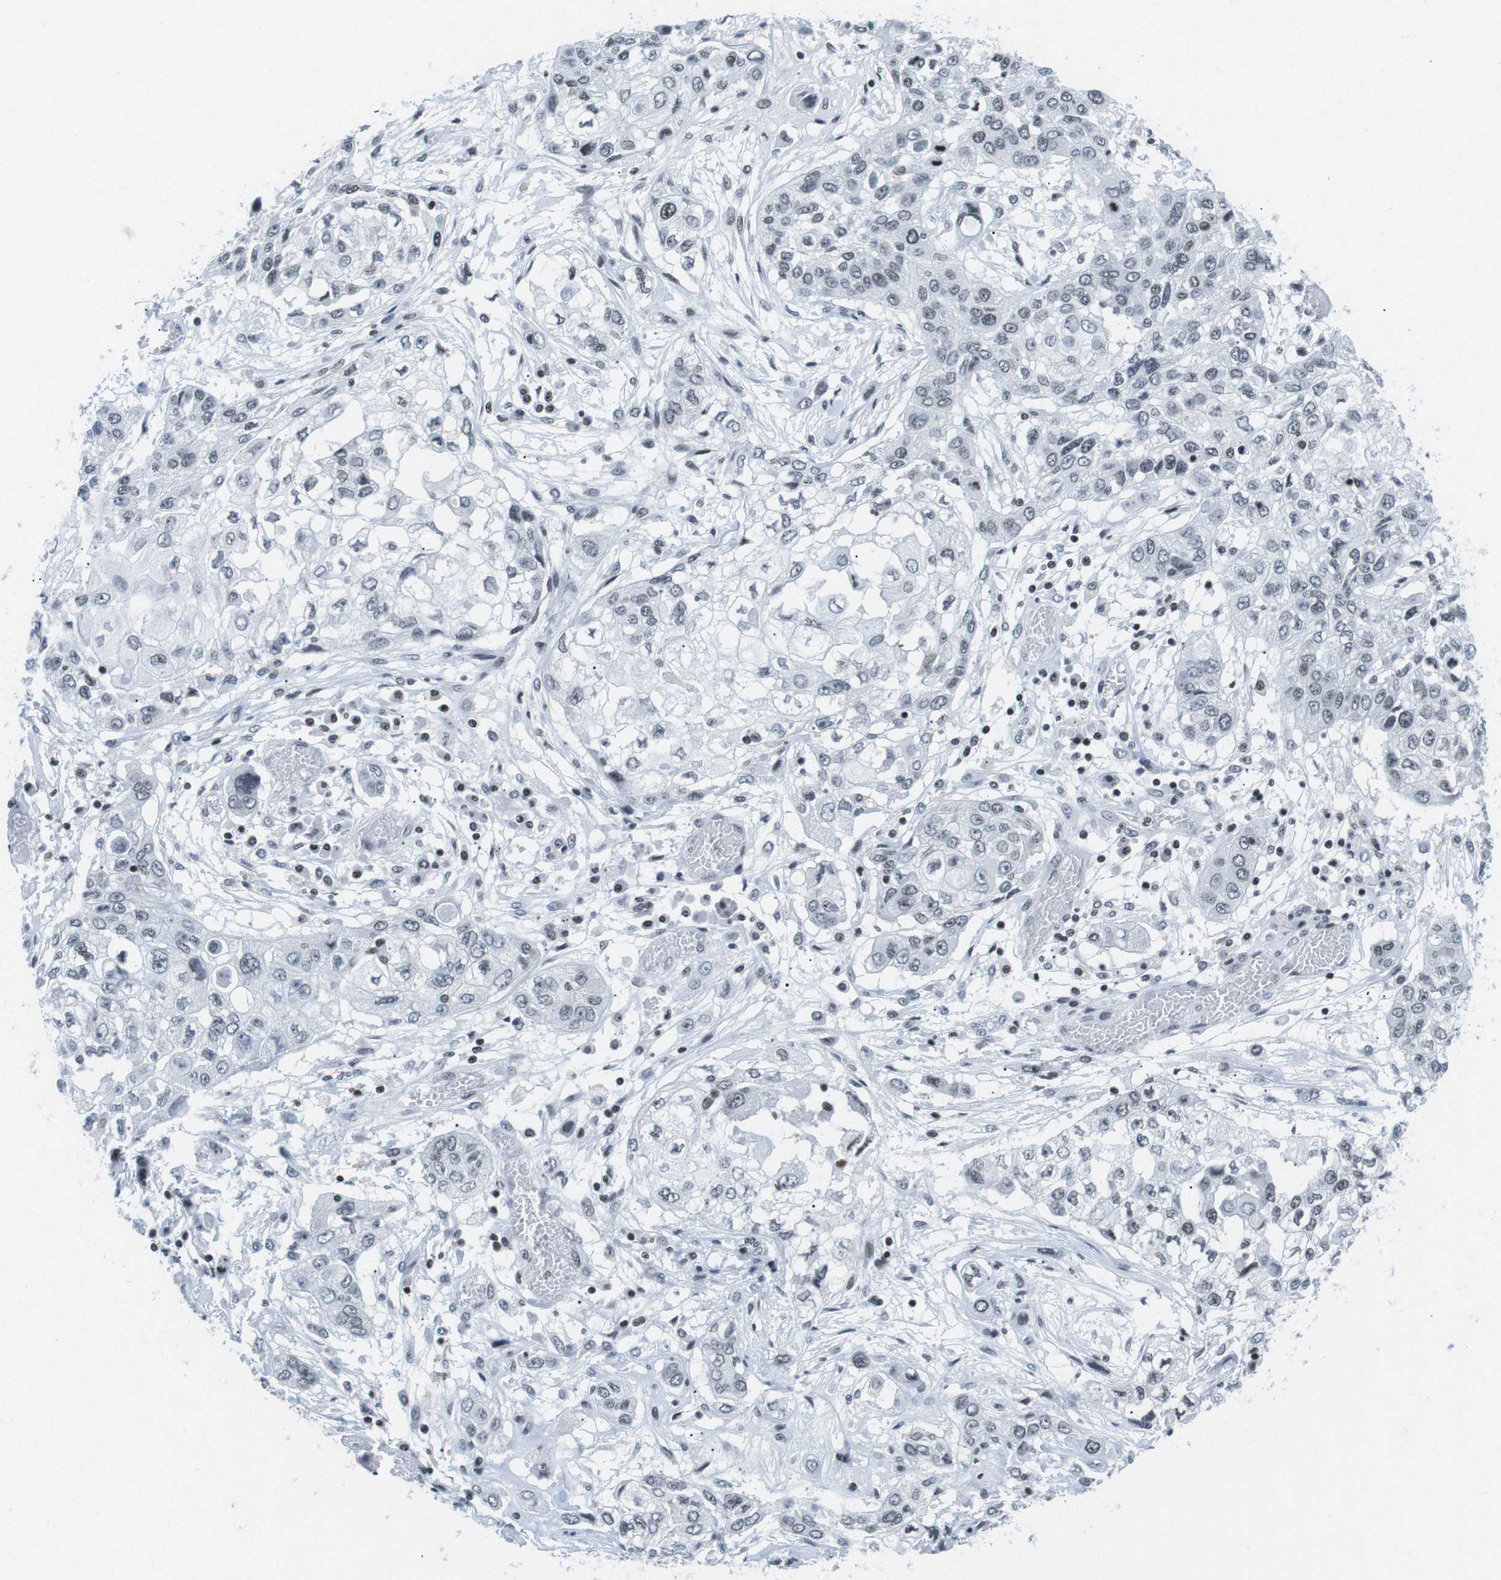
{"staining": {"intensity": "negative", "quantity": "none", "location": "none"}, "tissue": "lung cancer", "cell_type": "Tumor cells", "image_type": "cancer", "snomed": [{"axis": "morphology", "description": "Squamous cell carcinoma, NOS"}, {"axis": "topography", "description": "Lung"}], "caption": "Lung cancer (squamous cell carcinoma) was stained to show a protein in brown. There is no significant expression in tumor cells.", "gene": "E2F2", "patient": {"sex": "male", "age": 71}}